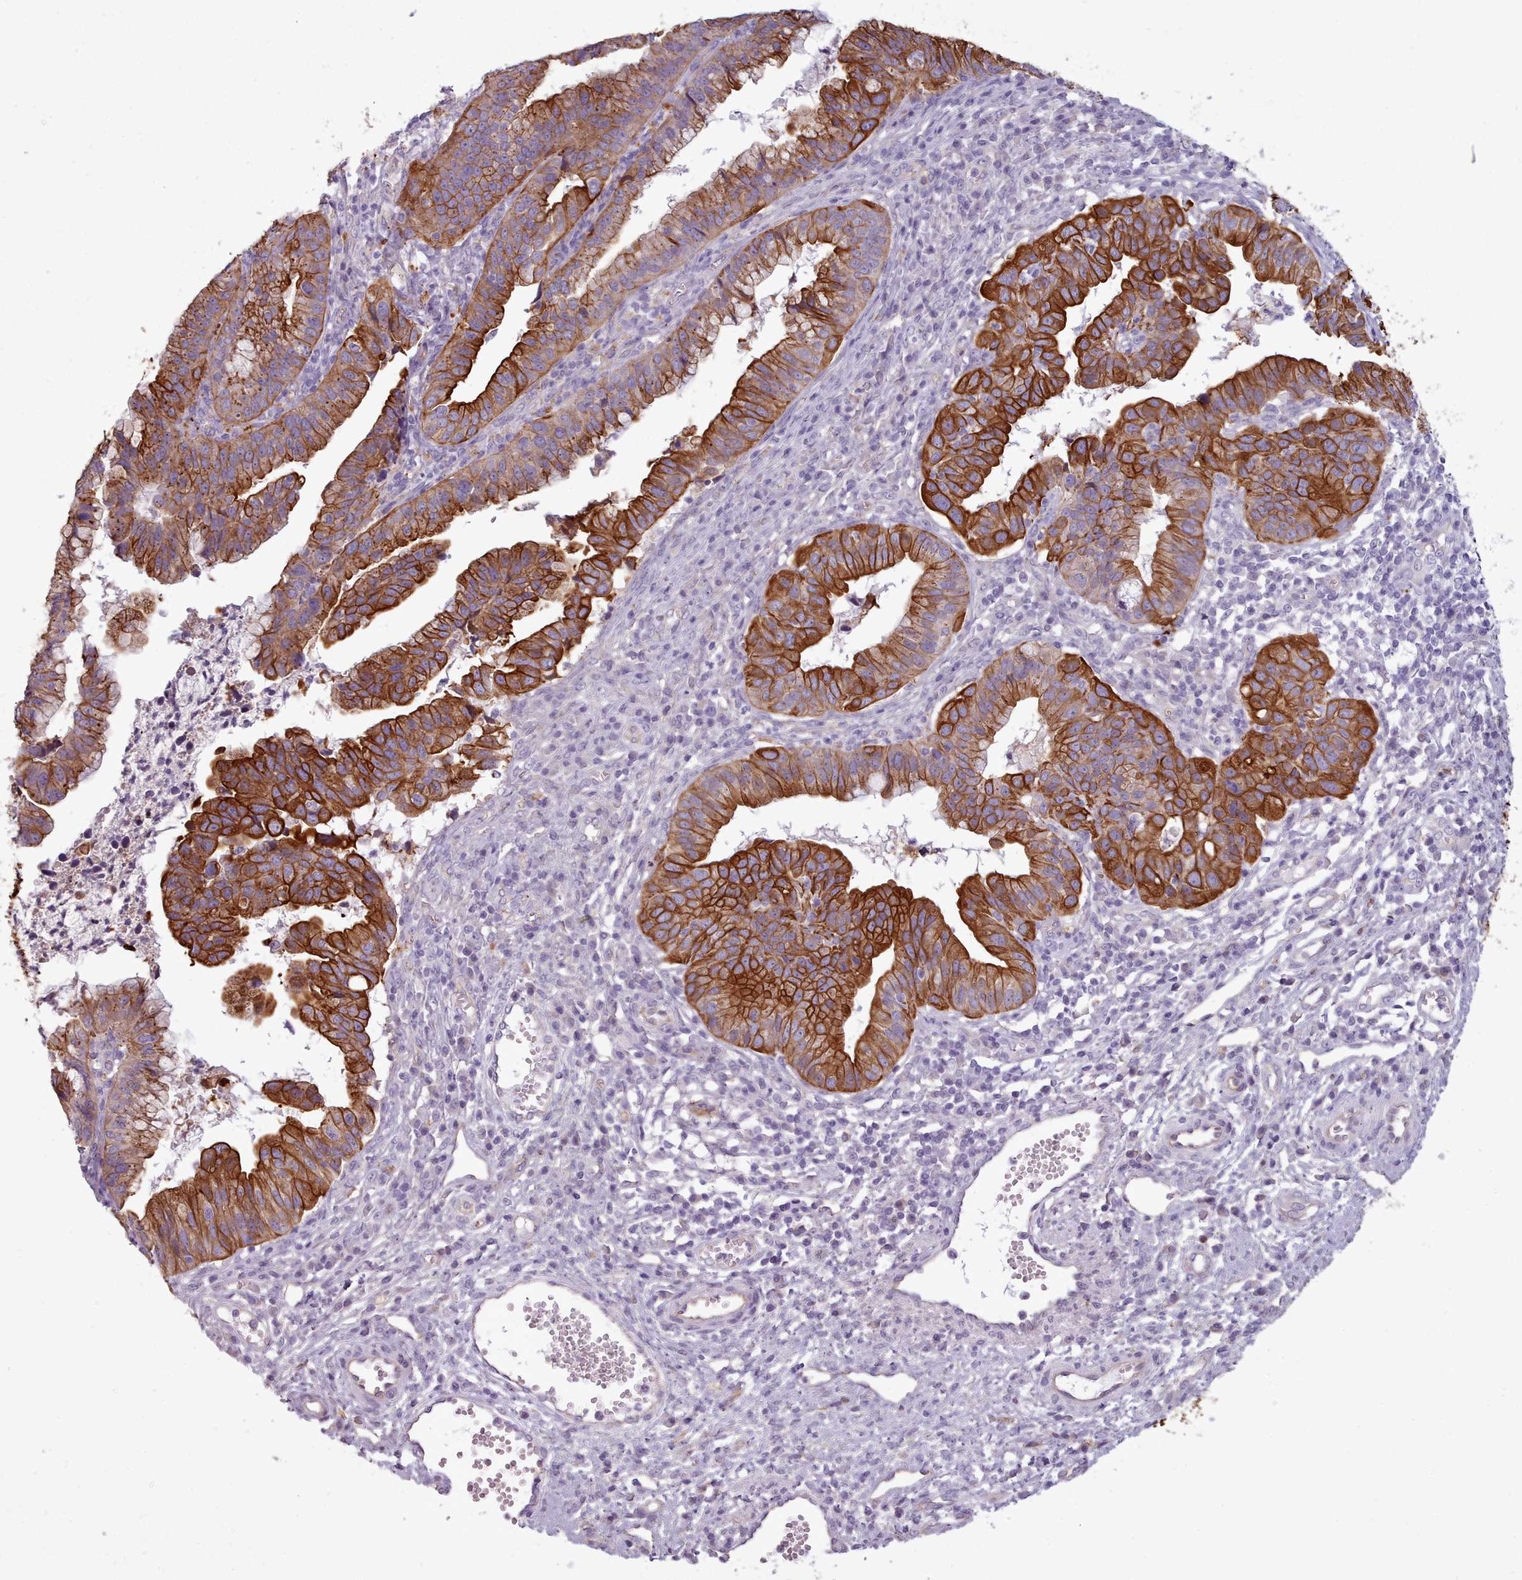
{"staining": {"intensity": "strong", "quantity": ">75%", "location": "cytoplasmic/membranous"}, "tissue": "cervical cancer", "cell_type": "Tumor cells", "image_type": "cancer", "snomed": [{"axis": "morphology", "description": "Adenocarcinoma, NOS"}, {"axis": "topography", "description": "Cervix"}], "caption": "Protein expression analysis of cervical adenocarcinoma exhibits strong cytoplasmic/membranous positivity in about >75% of tumor cells. (Brightfield microscopy of DAB IHC at high magnification).", "gene": "PLD4", "patient": {"sex": "female", "age": 34}}